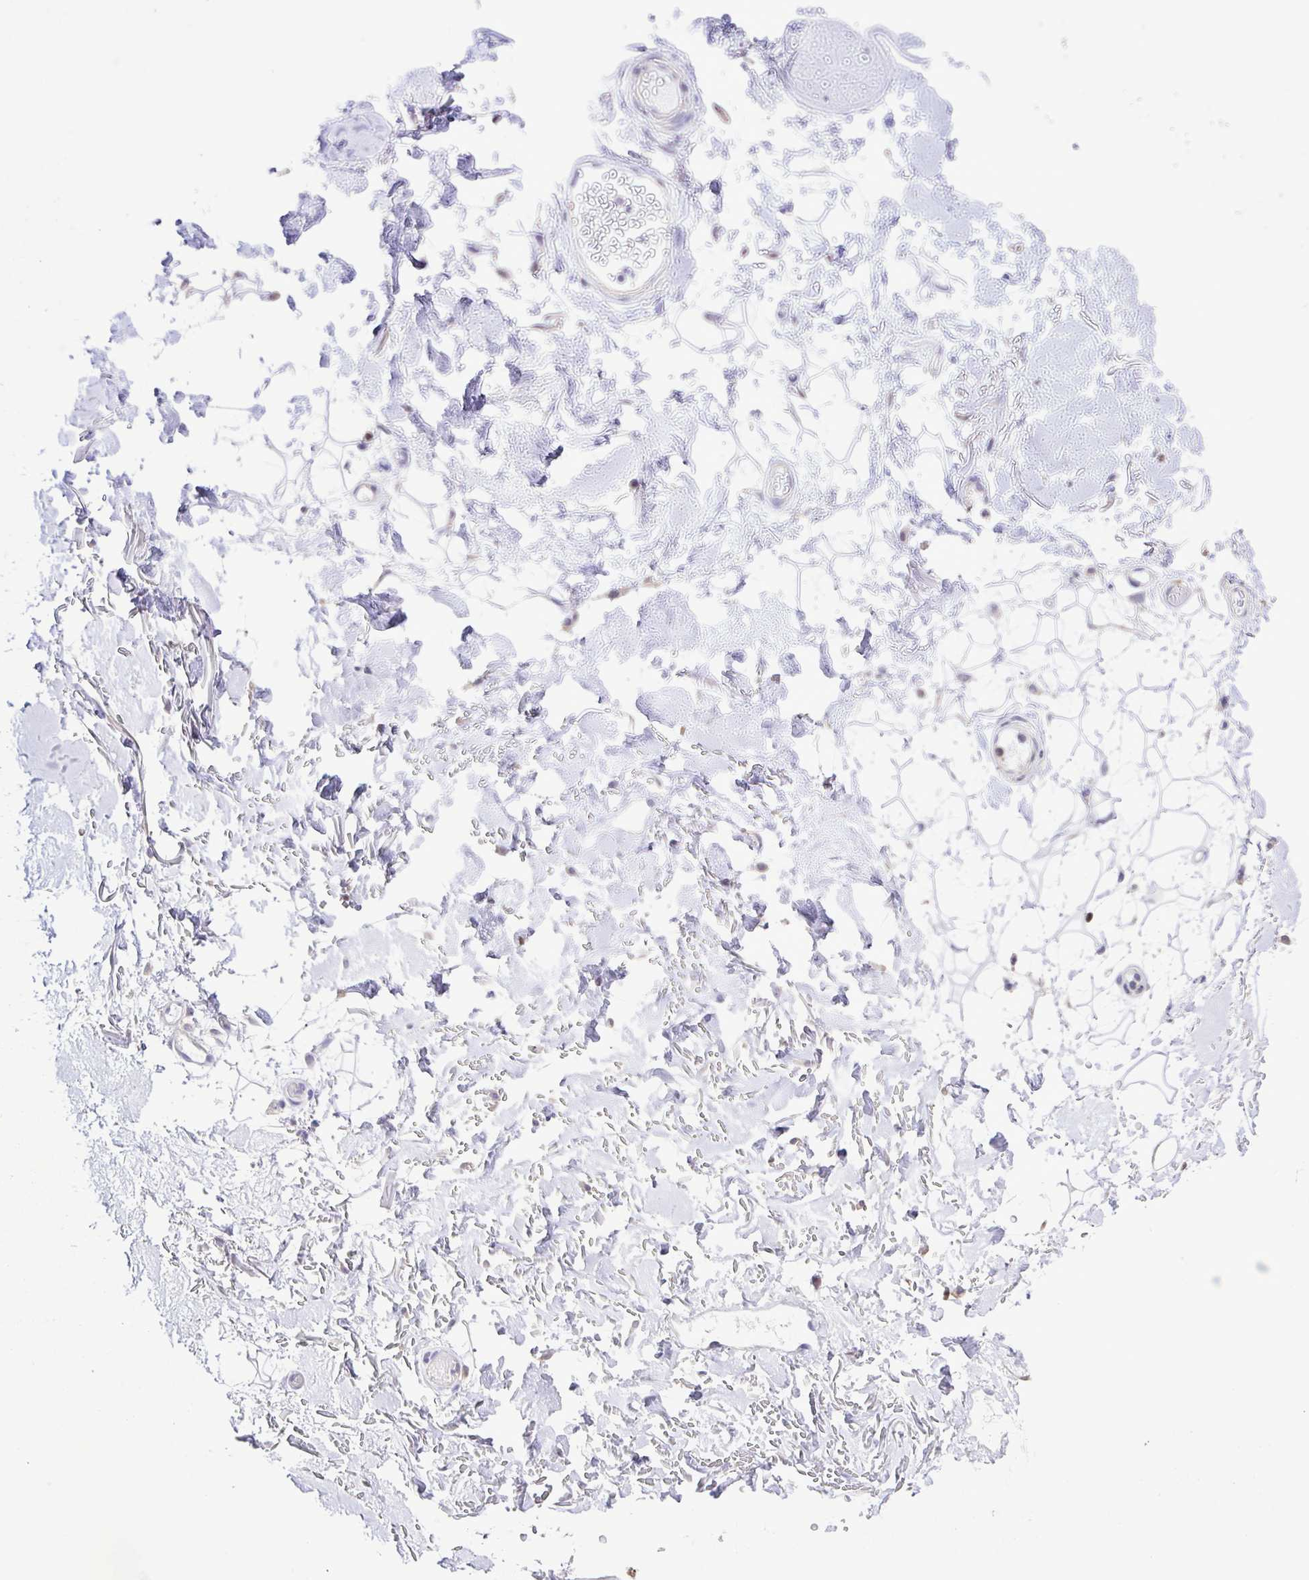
{"staining": {"intensity": "negative", "quantity": "none", "location": "none"}, "tissue": "adipose tissue", "cell_type": "Adipocytes", "image_type": "normal", "snomed": [{"axis": "morphology", "description": "Normal tissue, NOS"}, {"axis": "topography", "description": "Anal"}, {"axis": "topography", "description": "Peripheral nerve tissue"}], "caption": "Immunohistochemical staining of unremarkable adipose tissue demonstrates no significant expression in adipocytes.", "gene": "CYP17A1", "patient": {"sex": "male", "age": 78}}